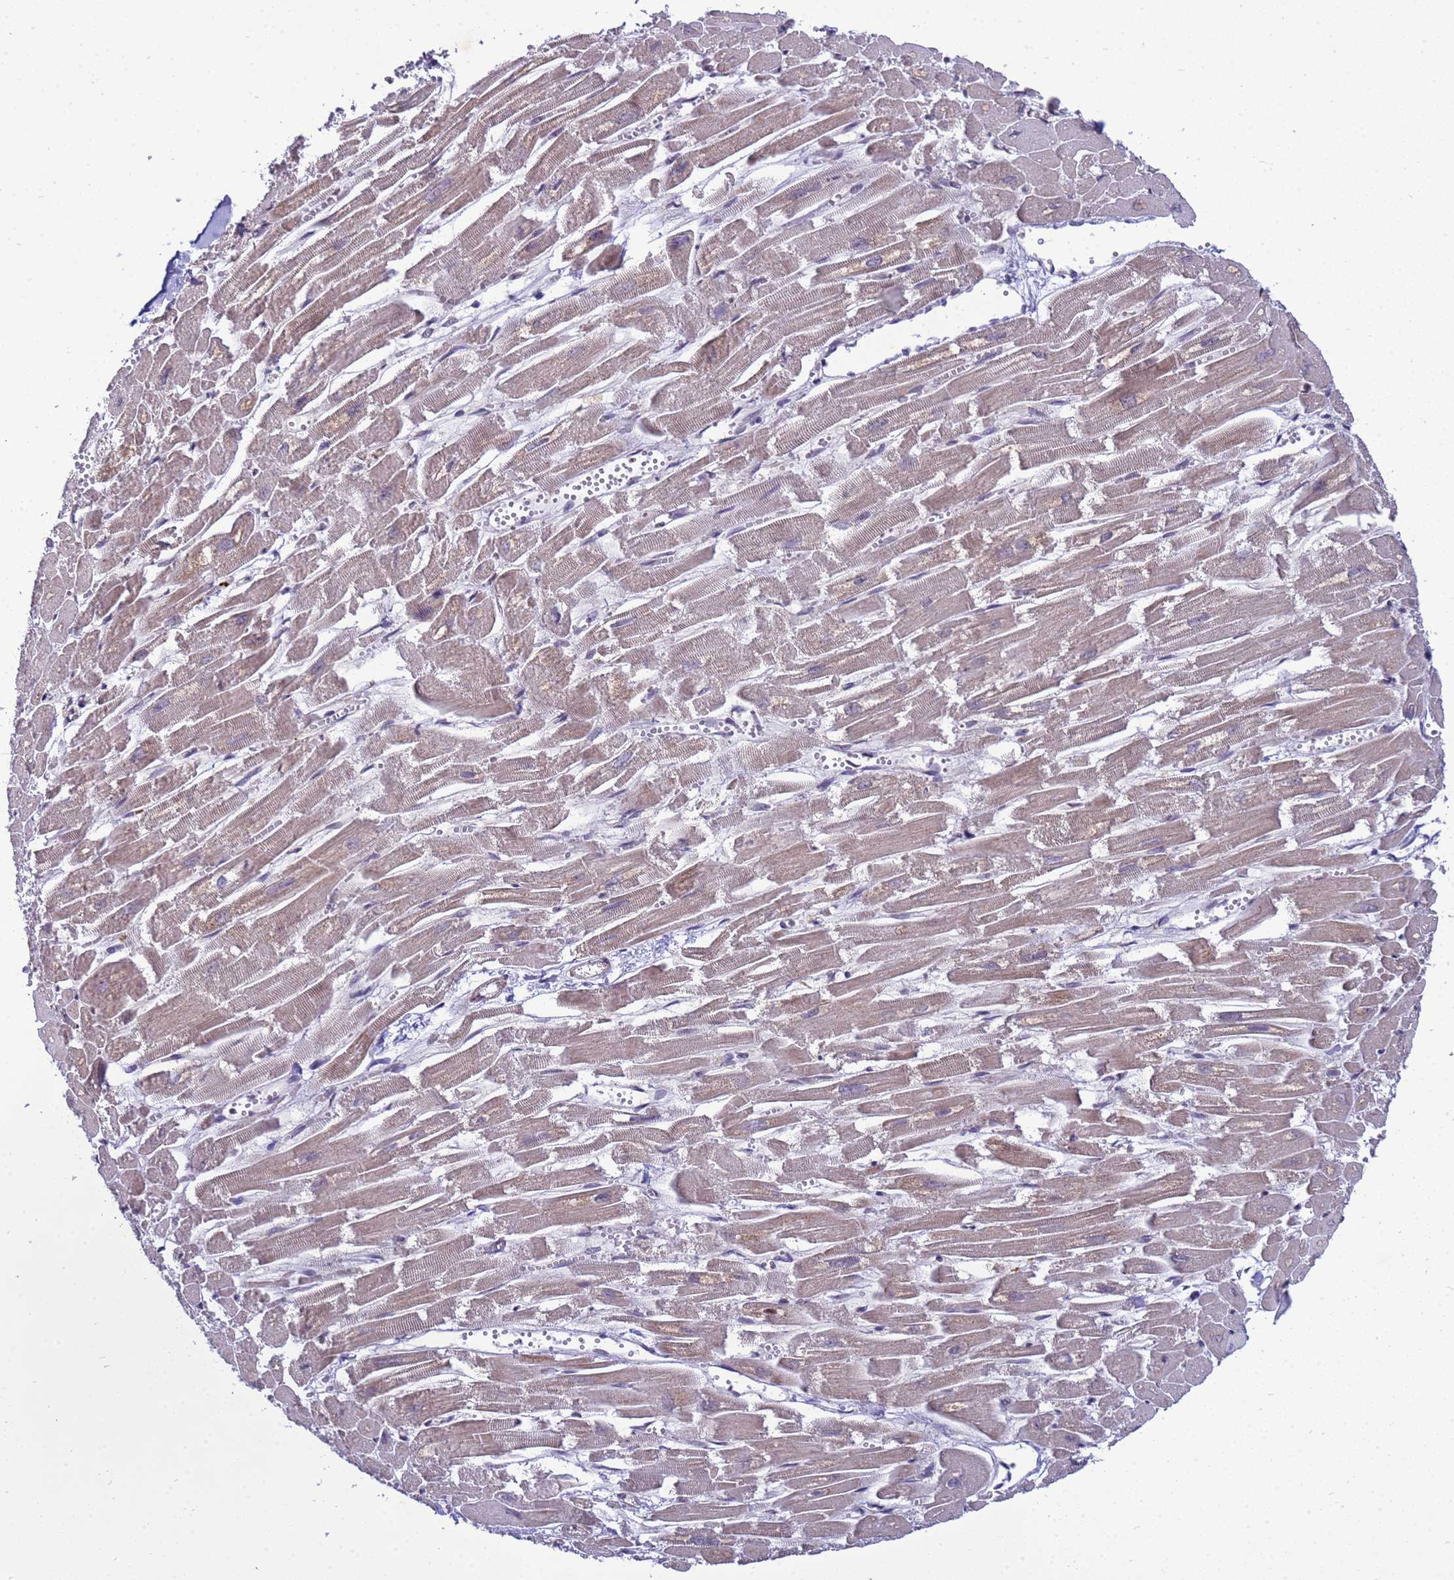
{"staining": {"intensity": "moderate", "quantity": "25%-75%", "location": "cytoplasmic/membranous"}, "tissue": "heart muscle", "cell_type": "Cardiomyocytes", "image_type": "normal", "snomed": [{"axis": "morphology", "description": "Normal tissue, NOS"}, {"axis": "topography", "description": "Heart"}], "caption": "High-power microscopy captured an immunohistochemistry (IHC) image of normal heart muscle, revealing moderate cytoplasmic/membranous expression in approximately 25%-75% of cardiomyocytes.", "gene": "C12orf43", "patient": {"sex": "male", "age": 54}}